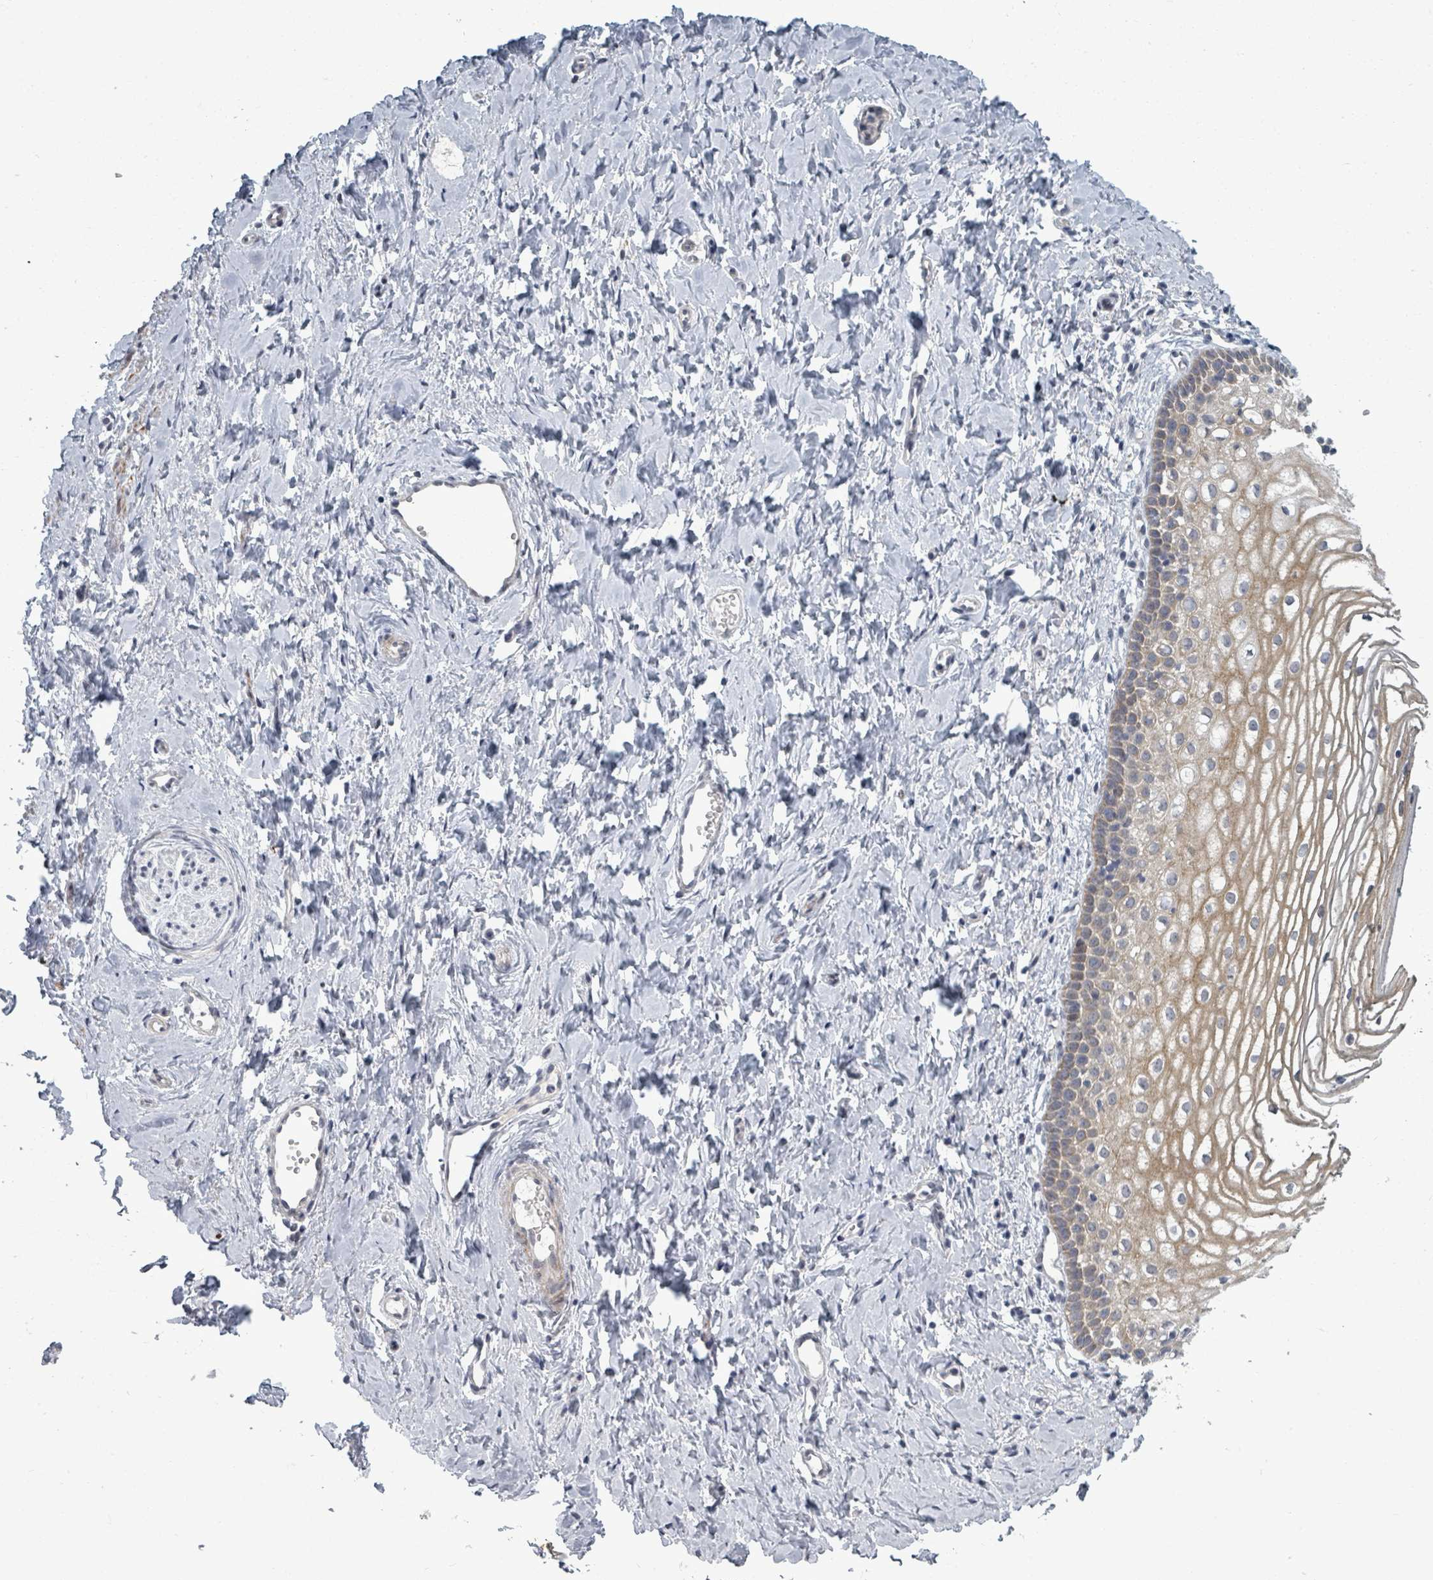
{"staining": {"intensity": "moderate", "quantity": "25%-75%", "location": "cytoplasmic/membranous"}, "tissue": "vagina", "cell_type": "Squamous epithelial cells", "image_type": "normal", "snomed": [{"axis": "morphology", "description": "Normal tissue, NOS"}, {"axis": "topography", "description": "Vagina"}], "caption": "Moderate cytoplasmic/membranous protein positivity is seen in approximately 25%-75% of squamous epithelial cells in vagina.", "gene": "PTPN20", "patient": {"sex": "female", "age": 56}}